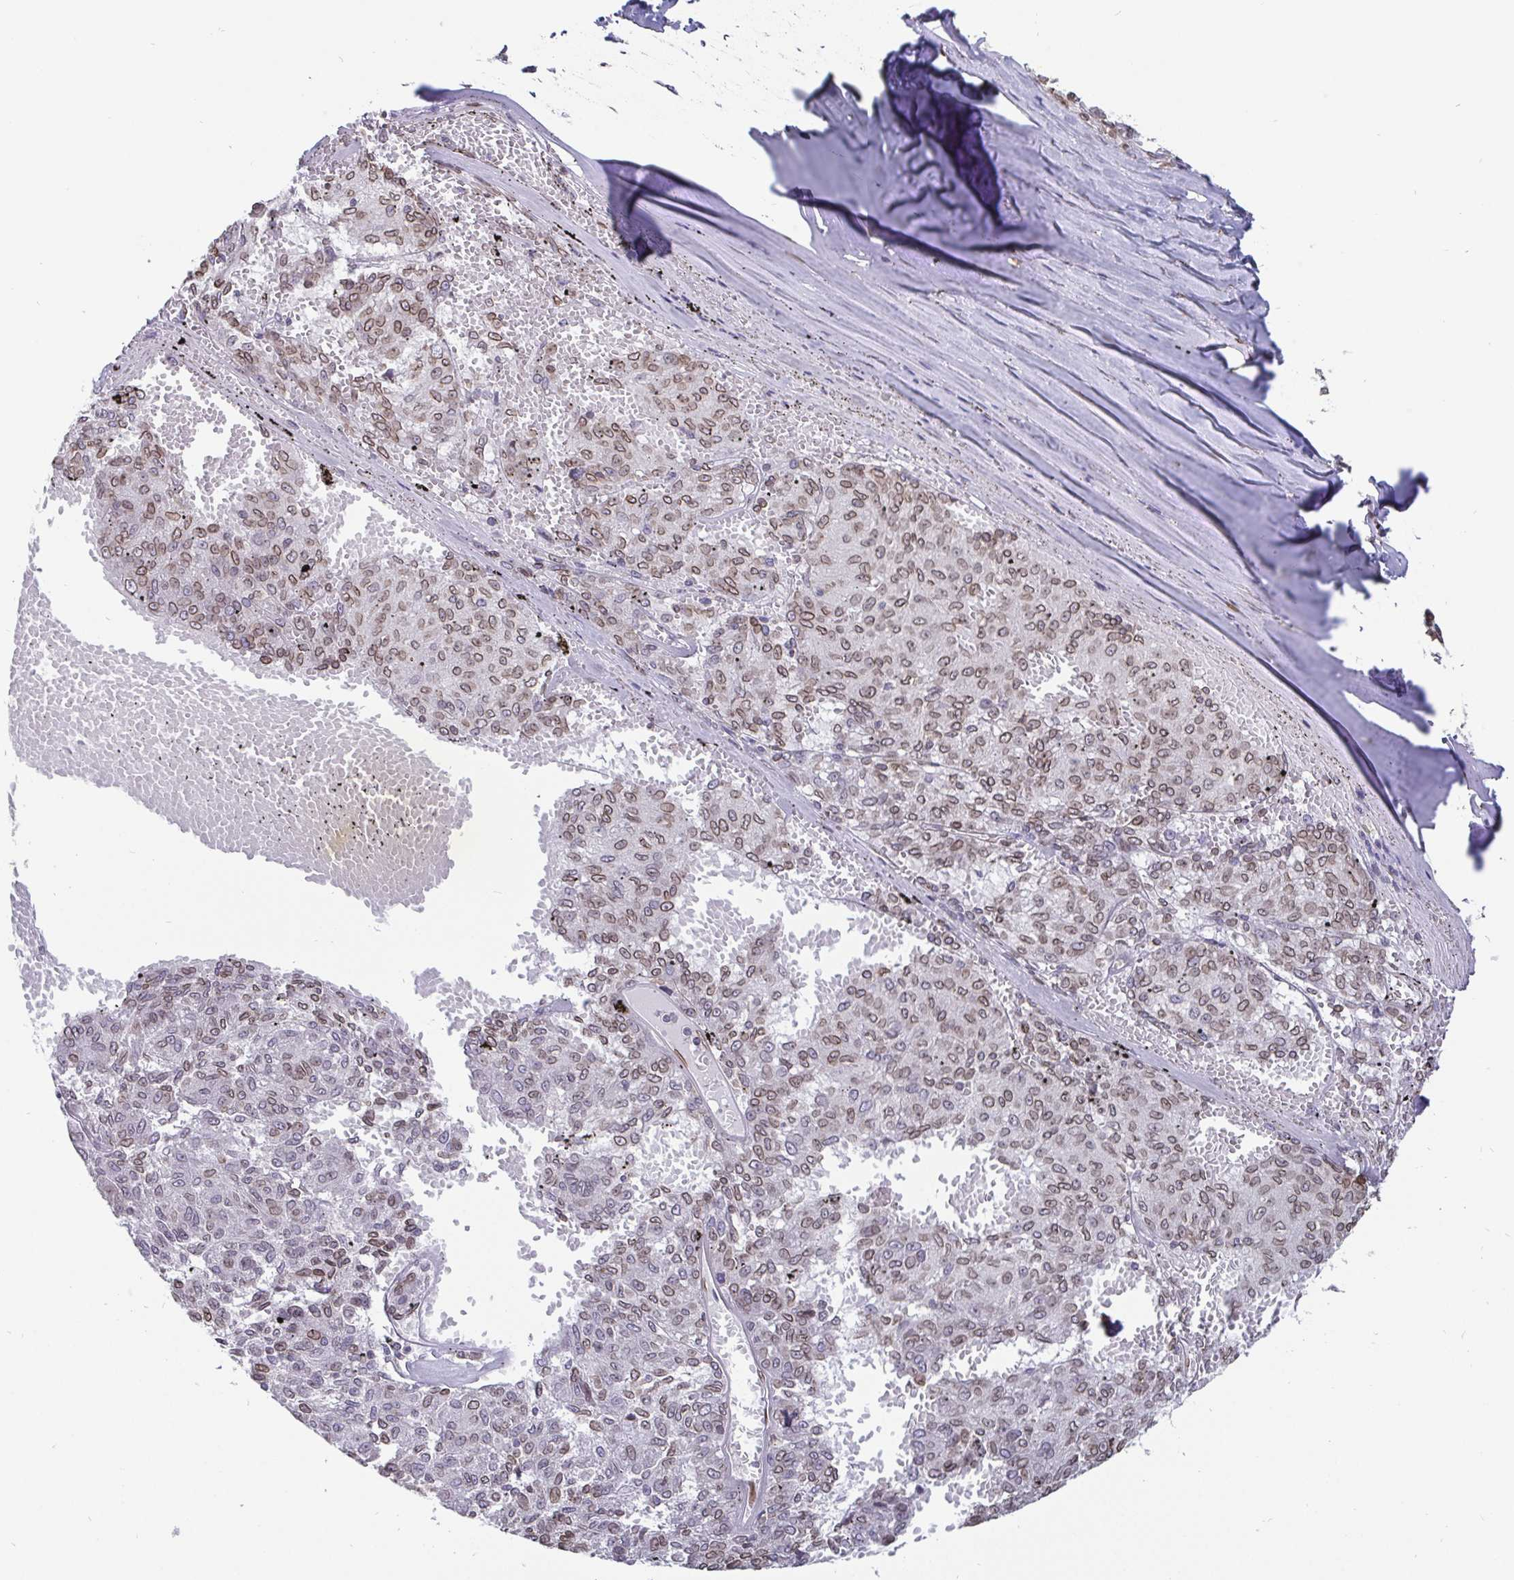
{"staining": {"intensity": "weak", "quantity": ">75%", "location": "cytoplasmic/membranous,nuclear"}, "tissue": "melanoma", "cell_type": "Tumor cells", "image_type": "cancer", "snomed": [{"axis": "morphology", "description": "Malignant melanoma, NOS"}, {"axis": "topography", "description": "Skin"}], "caption": "DAB (3,3'-diaminobenzidine) immunohistochemical staining of melanoma exhibits weak cytoplasmic/membranous and nuclear protein positivity in approximately >75% of tumor cells.", "gene": "EMD", "patient": {"sex": "female", "age": 72}}